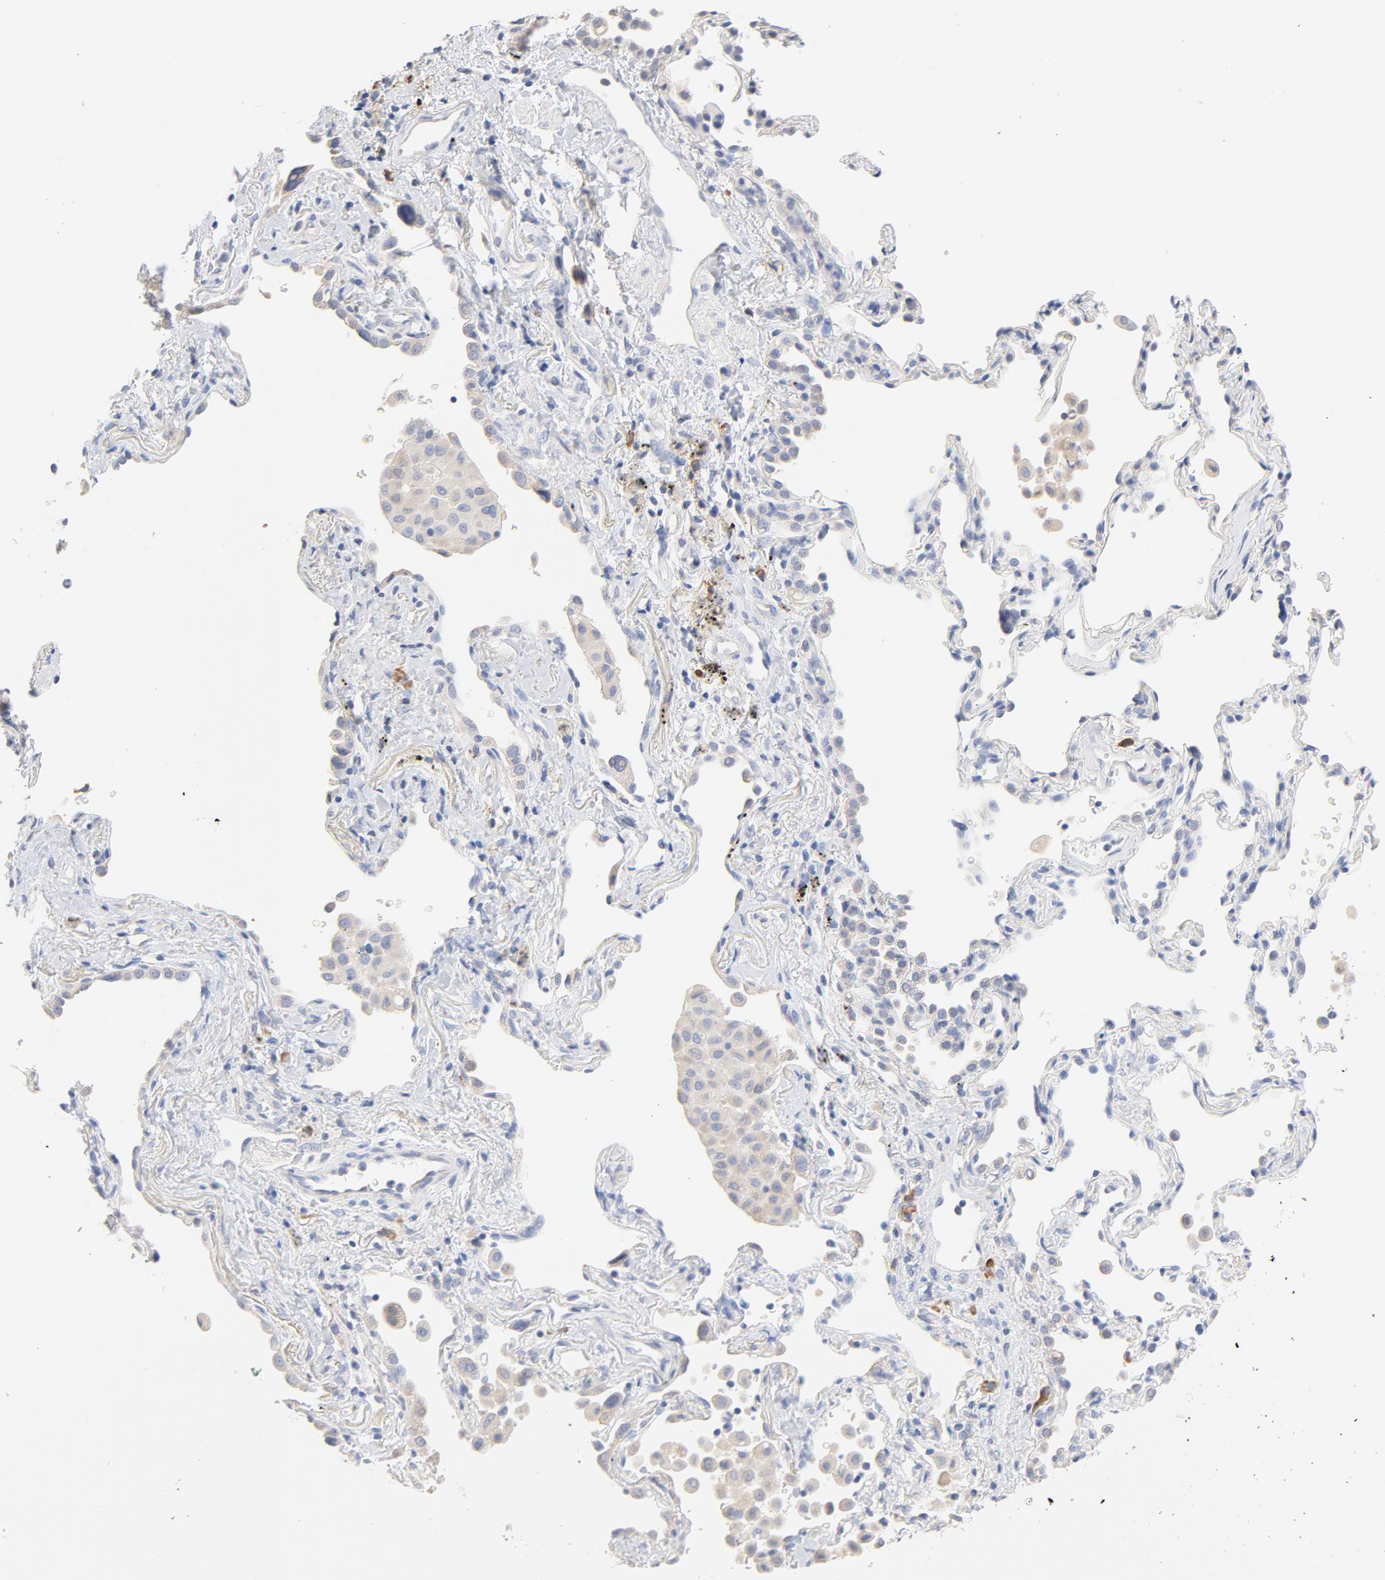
{"staining": {"intensity": "weak", "quantity": "<25%", "location": "cytoplasmic/membranous"}, "tissue": "lung cancer", "cell_type": "Tumor cells", "image_type": "cancer", "snomed": [{"axis": "morphology", "description": "Squamous cell carcinoma, NOS"}, {"axis": "topography", "description": "Lung"}], "caption": "There is no significant positivity in tumor cells of squamous cell carcinoma (lung).", "gene": "TLR4", "patient": {"sex": "female", "age": 67}}